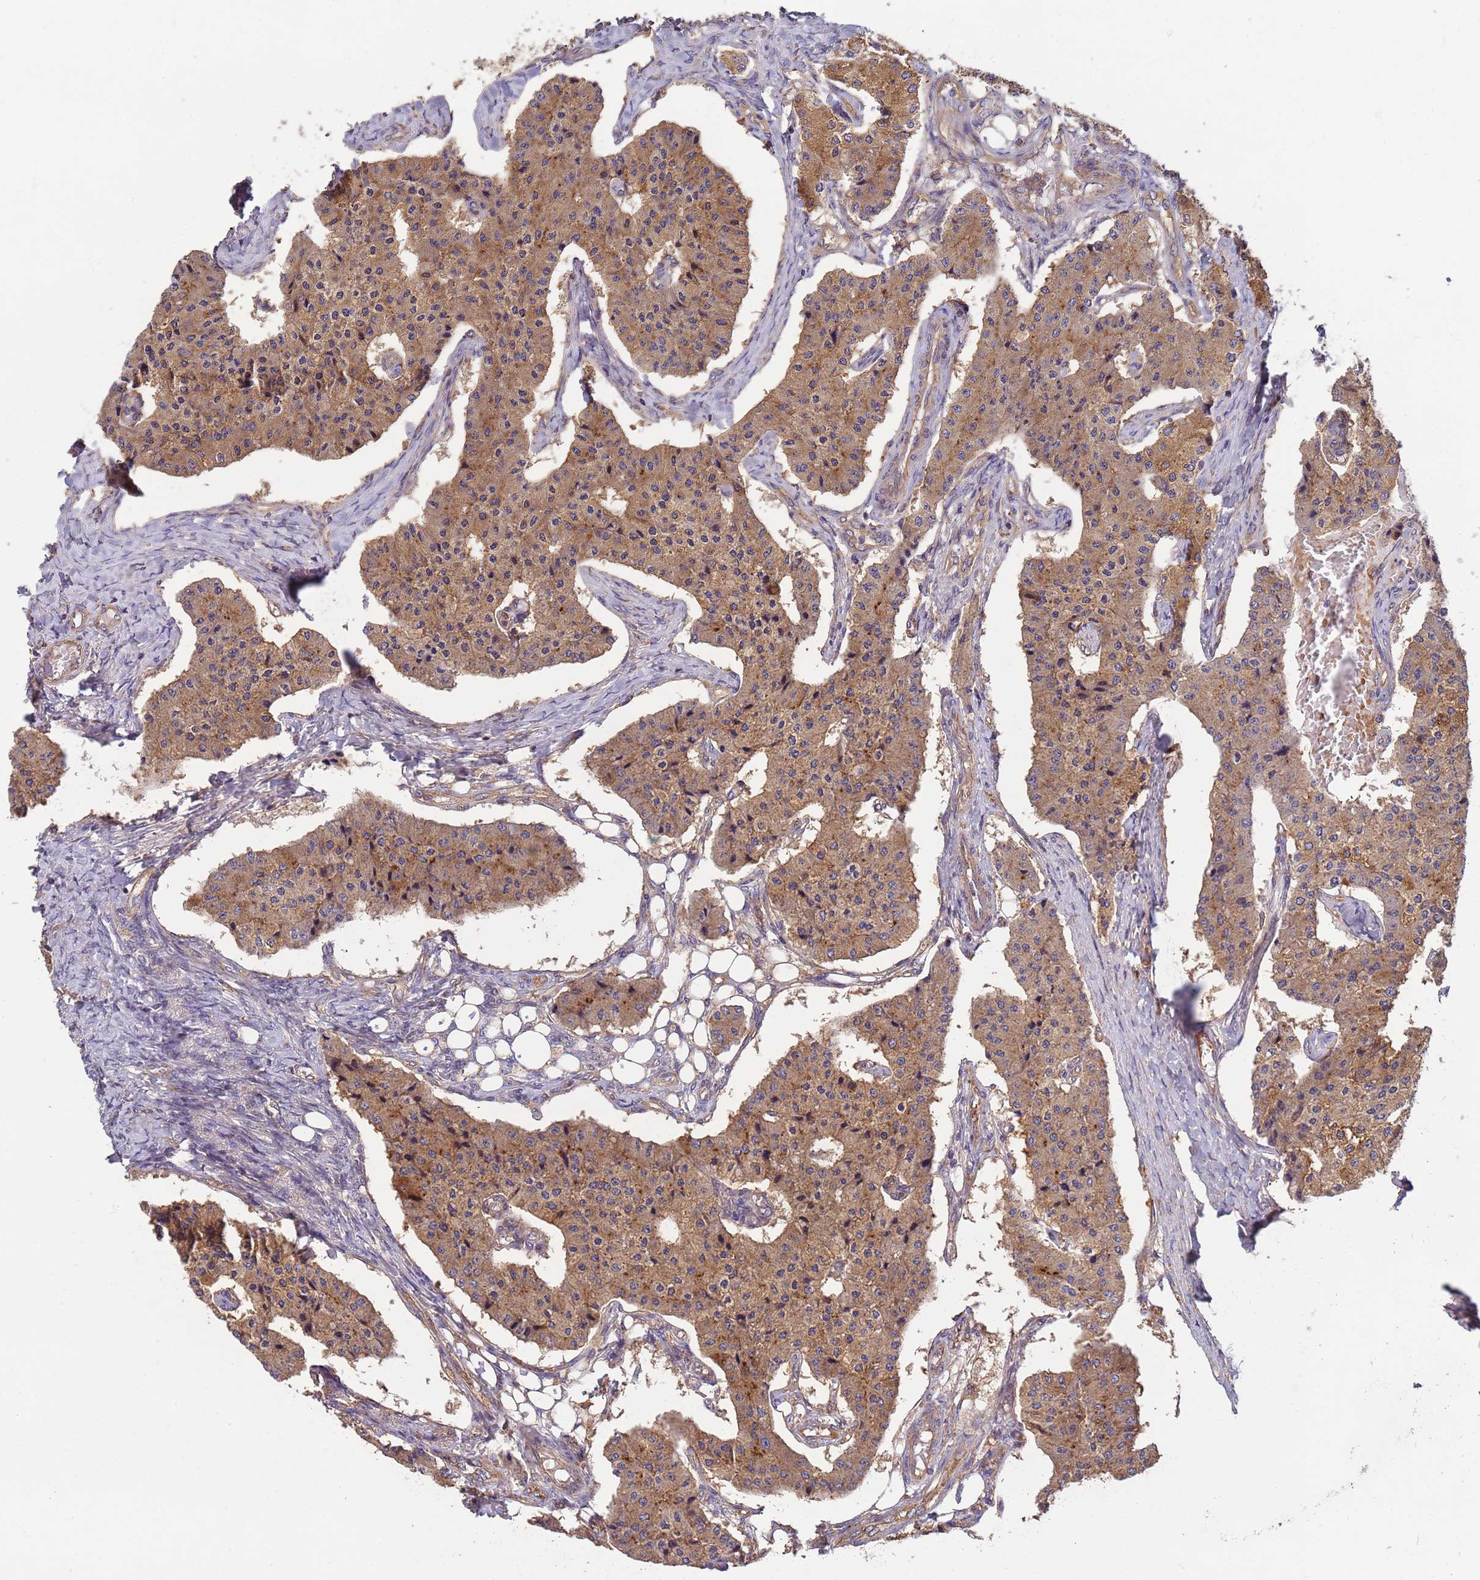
{"staining": {"intensity": "moderate", "quantity": ">75%", "location": "cytoplasmic/membranous"}, "tissue": "carcinoid", "cell_type": "Tumor cells", "image_type": "cancer", "snomed": [{"axis": "morphology", "description": "Carcinoid, malignant, NOS"}, {"axis": "topography", "description": "Colon"}], "caption": "Protein expression analysis of carcinoid exhibits moderate cytoplasmic/membranous staining in approximately >75% of tumor cells. Nuclei are stained in blue.", "gene": "RAB10", "patient": {"sex": "female", "age": 52}}